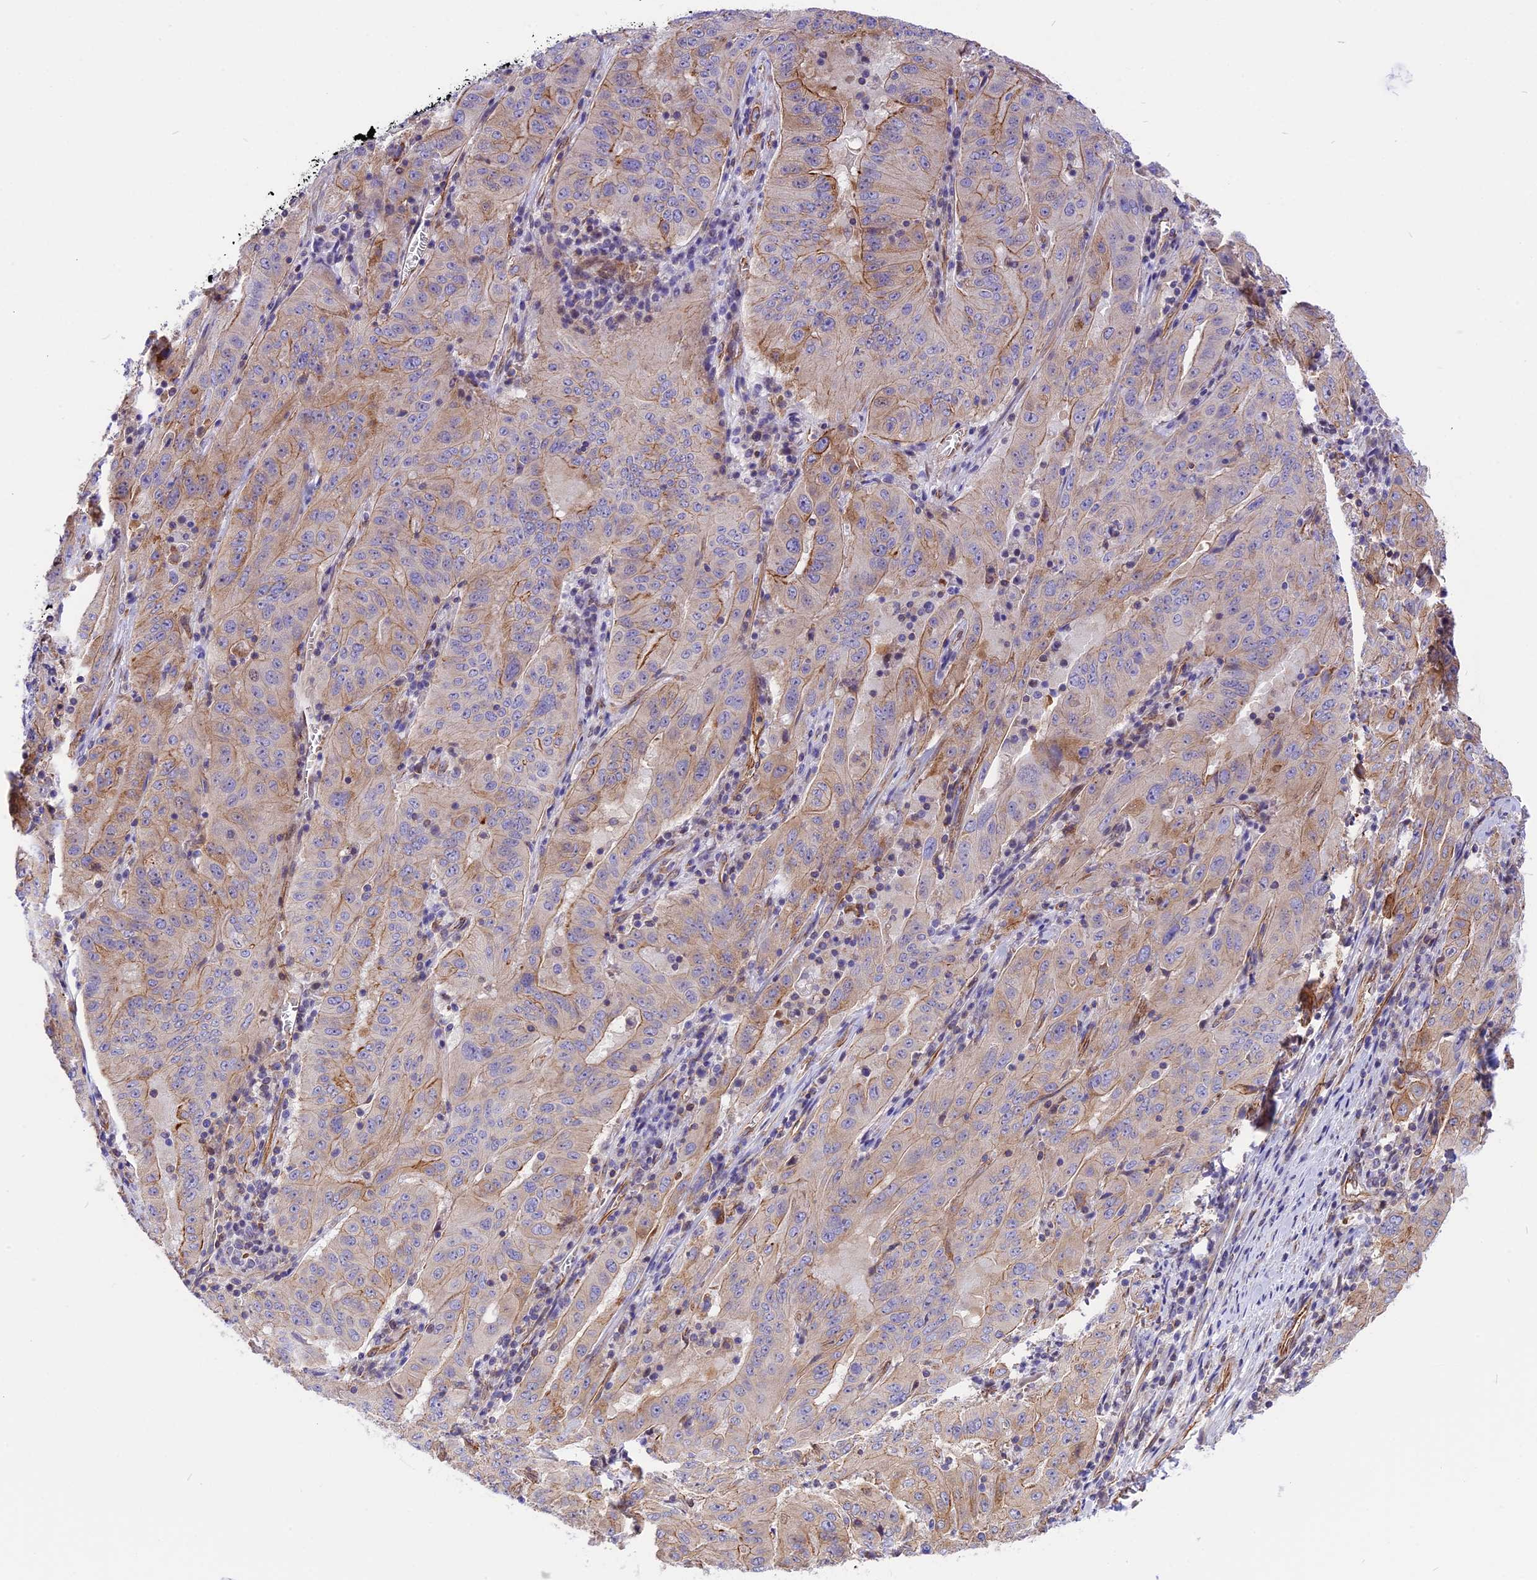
{"staining": {"intensity": "moderate", "quantity": "<25%", "location": "cytoplasmic/membranous"}, "tissue": "pancreatic cancer", "cell_type": "Tumor cells", "image_type": "cancer", "snomed": [{"axis": "morphology", "description": "Adenocarcinoma, NOS"}, {"axis": "topography", "description": "Pancreas"}], "caption": "Pancreatic cancer (adenocarcinoma) stained with immunohistochemistry (IHC) exhibits moderate cytoplasmic/membranous expression in approximately <25% of tumor cells.", "gene": "R3HDM4", "patient": {"sex": "male", "age": 63}}